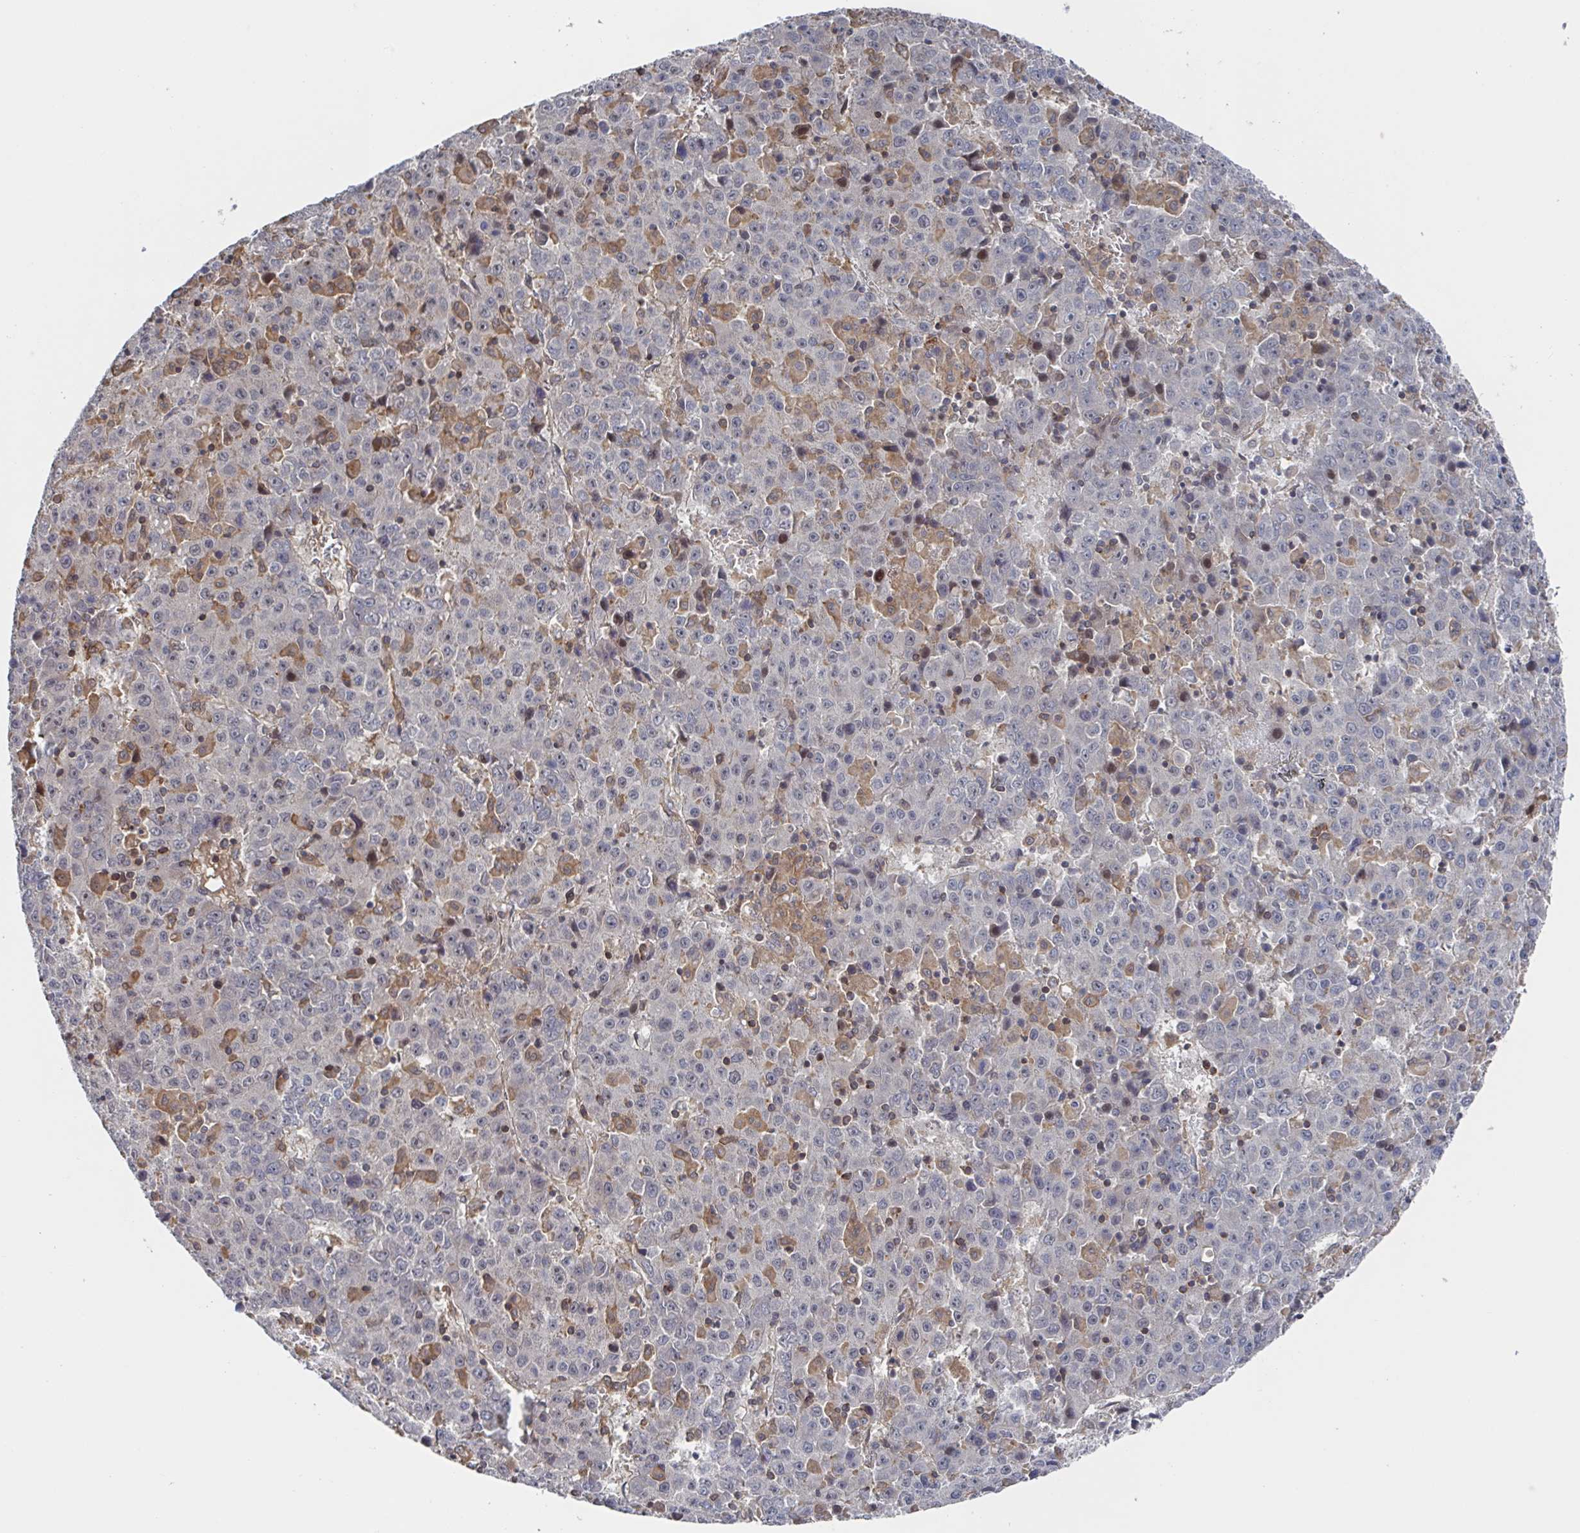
{"staining": {"intensity": "negative", "quantity": "none", "location": "none"}, "tissue": "liver cancer", "cell_type": "Tumor cells", "image_type": "cancer", "snomed": [{"axis": "morphology", "description": "Carcinoma, Hepatocellular, NOS"}, {"axis": "topography", "description": "Liver"}], "caption": "This is an immunohistochemistry micrograph of human liver hepatocellular carcinoma. There is no expression in tumor cells.", "gene": "DHRS12", "patient": {"sex": "female", "age": 53}}